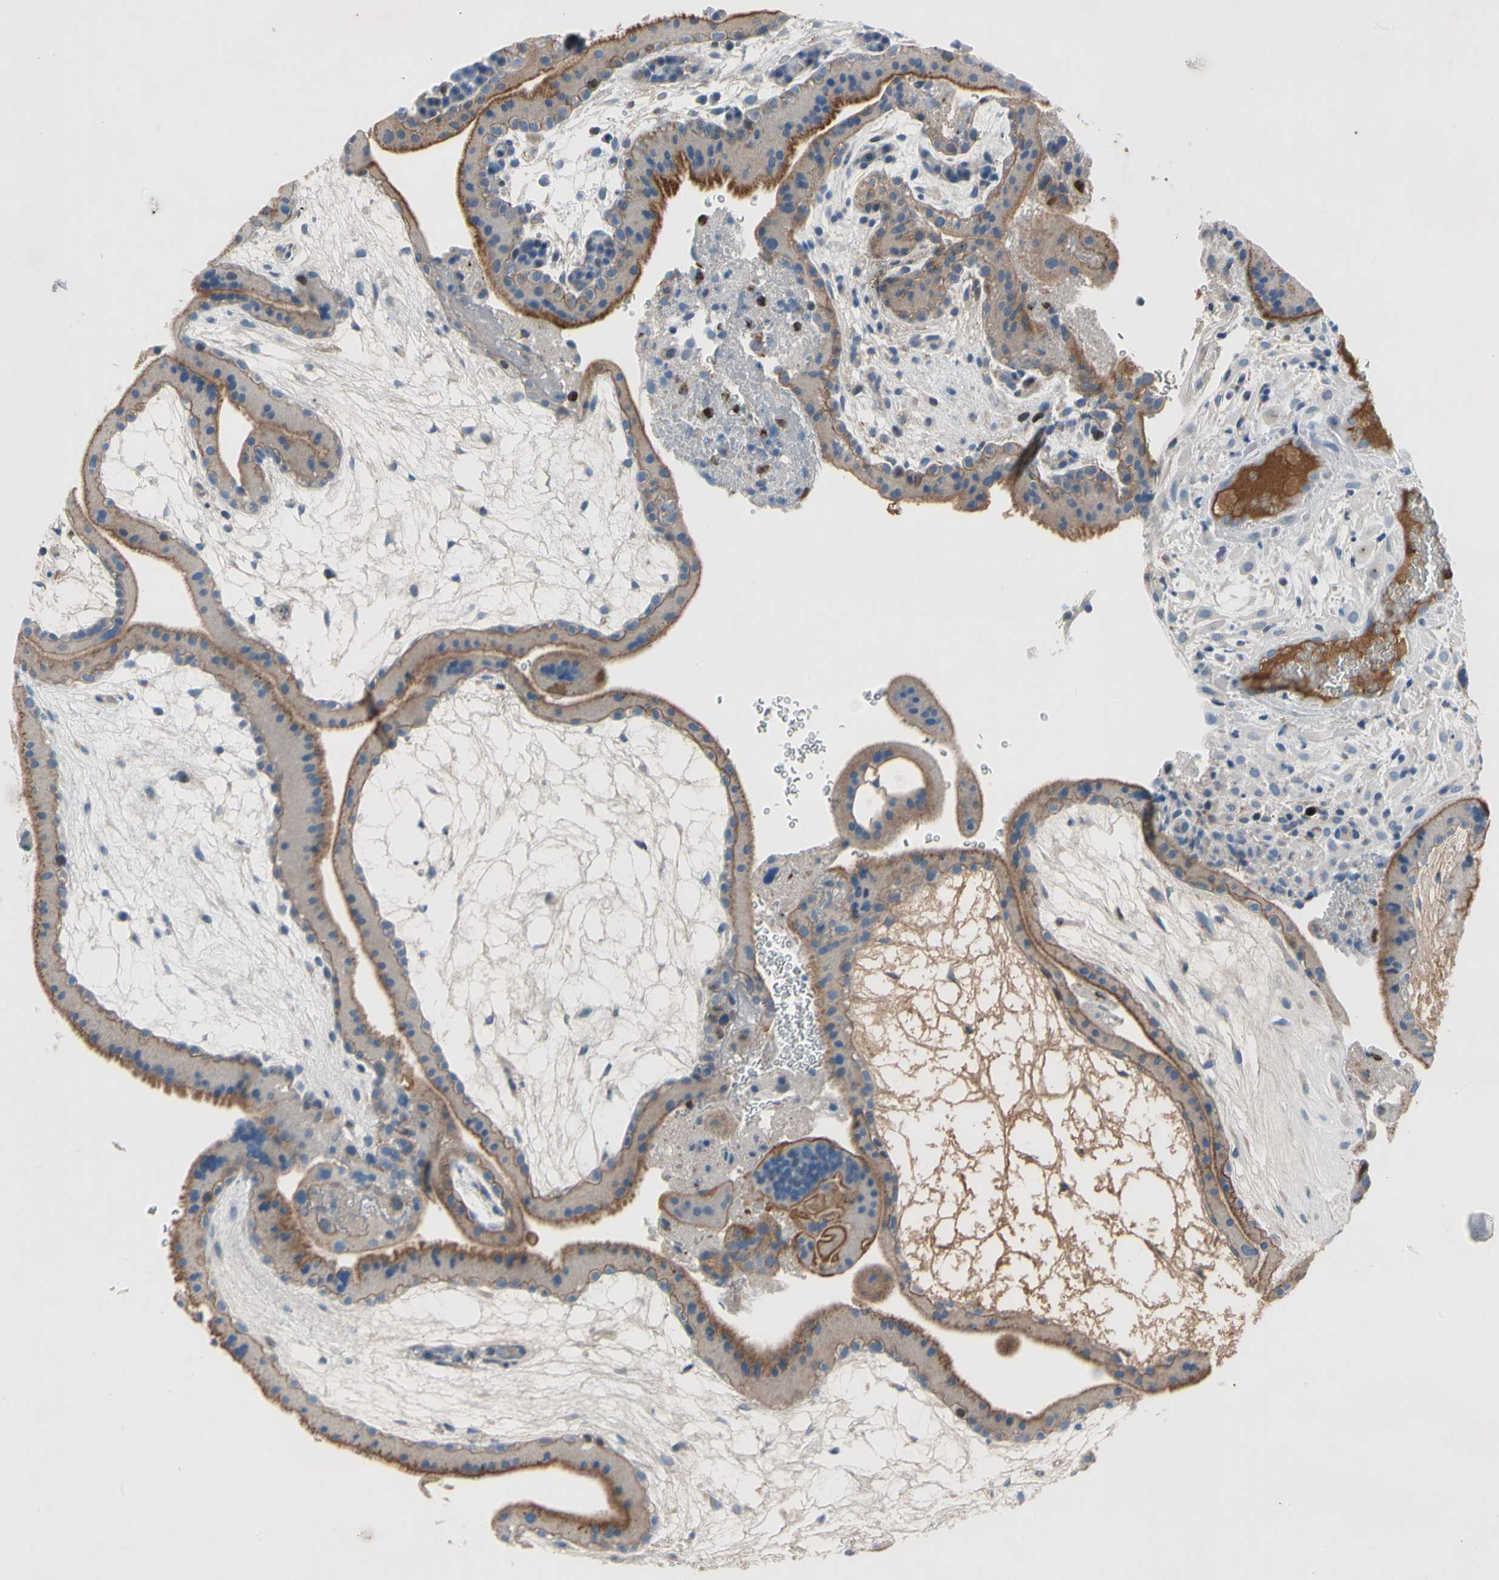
{"staining": {"intensity": "negative", "quantity": "none", "location": "none"}, "tissue": "placenta", "cell_type": "Decidual cells", "image_type": "normal", "snomed": [{"axis": "morphology", "description": "Normal tissue, NOS"}, {"axis": "topography", "description": "Placenta"}], "caption": "Immunohistochemistry (IHC) photomicrograph of unremarkable placenta: human placenta stained with DAB (3,3'-diaminobenzidine) displays no significant protein expression in decidual cells. (Stains: DAB (3,3'-diaminobenzidine) IHC with hematoxylin counter stain, Microscopy: brightfield microscopy at high magnification).", "gene": "HJURP", "patient": {"sex": "female", "age": 19}}